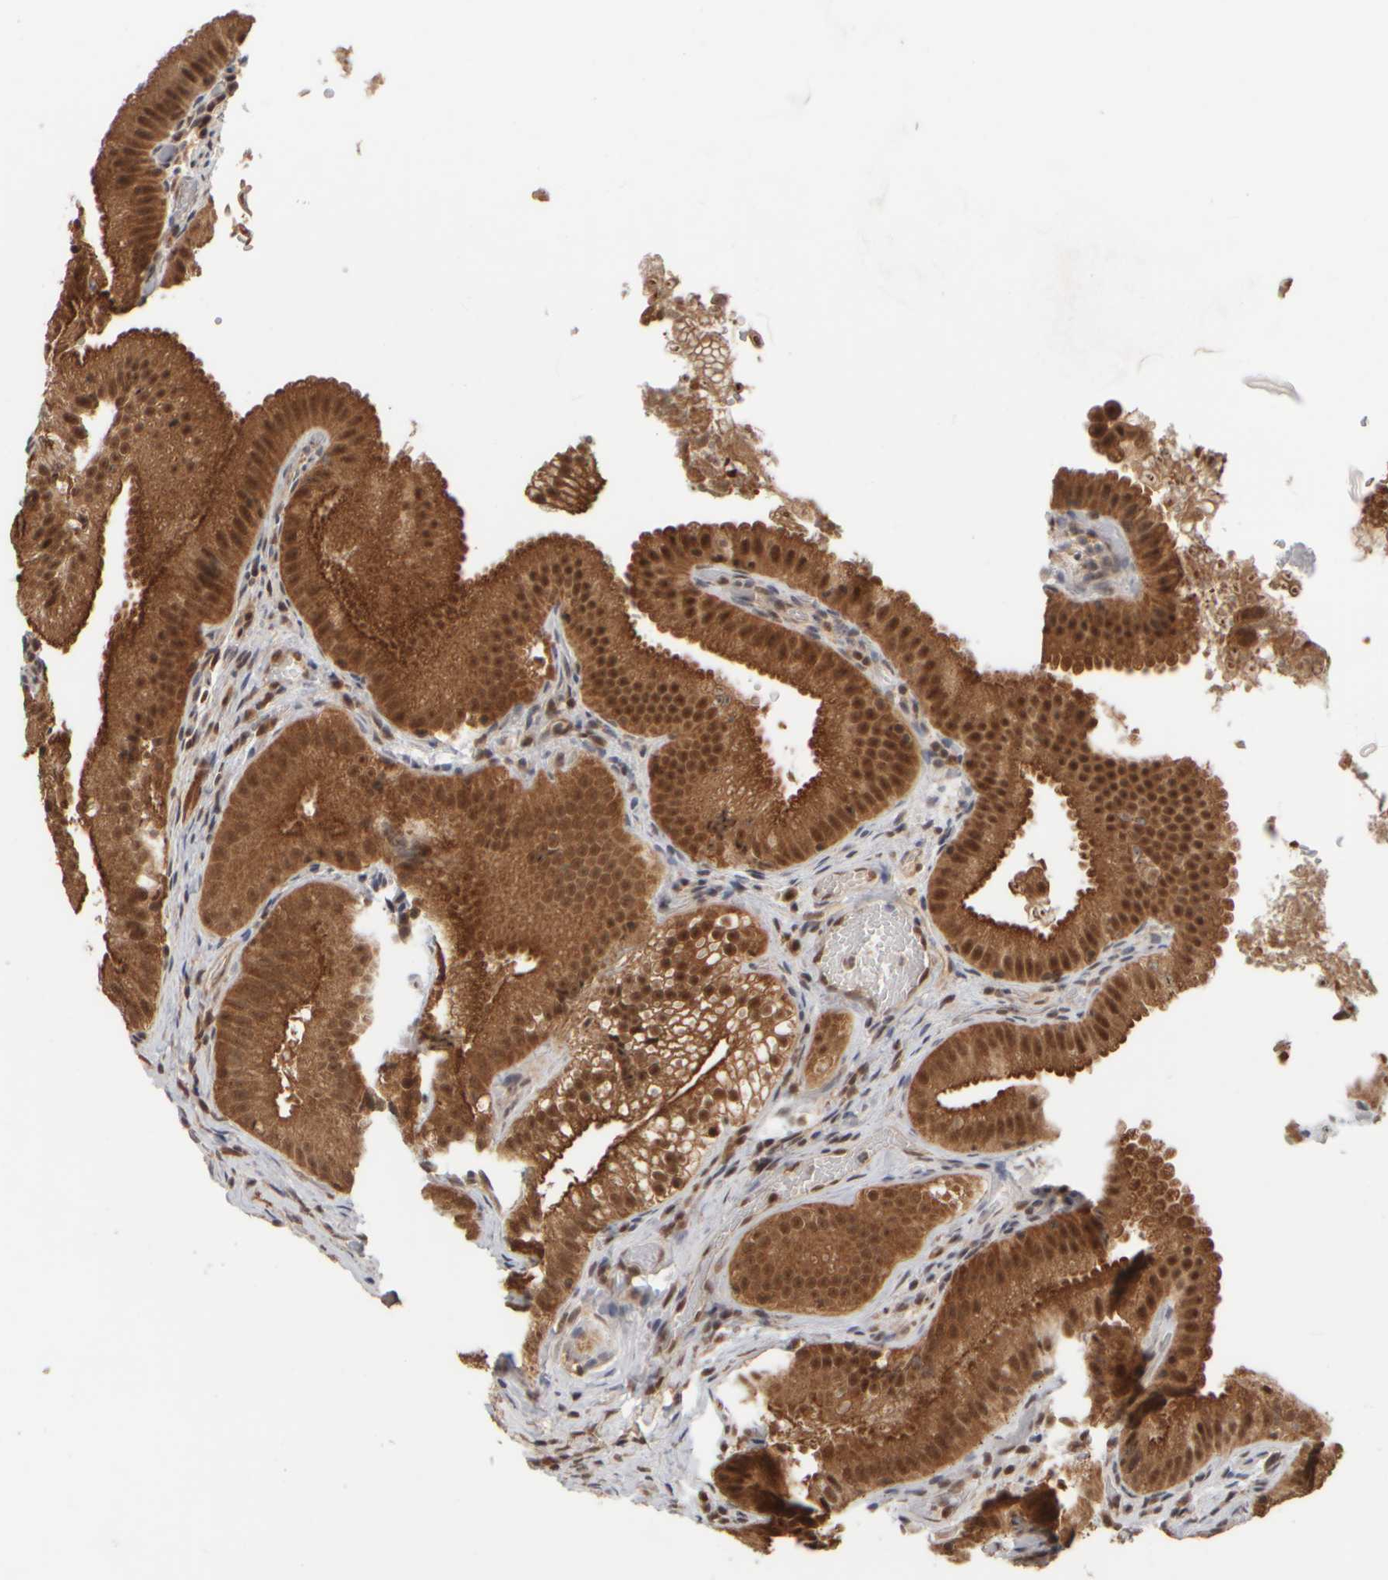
{"staining": {"intensity": "strong", "quantity": ">75%", "location": "cytoplasmic/membranous,nuclear"}, "tissue": "gallbladder", "cell_type": "Glandular cells", "image_type": "normal", "snomed": [{"axis": "morphology", "description": "Normal tissue, NOS"}, {"axis": "topography", "description": "Gallbladder"}], "caption": "Protein expression analysis of benign gallbladder exhibits strong cytoplasmic/membranous,nuclear expression in about >75% of glandular cells.", "gene": "SYNRG", "patient": {"sex": "female", "age": 30}}